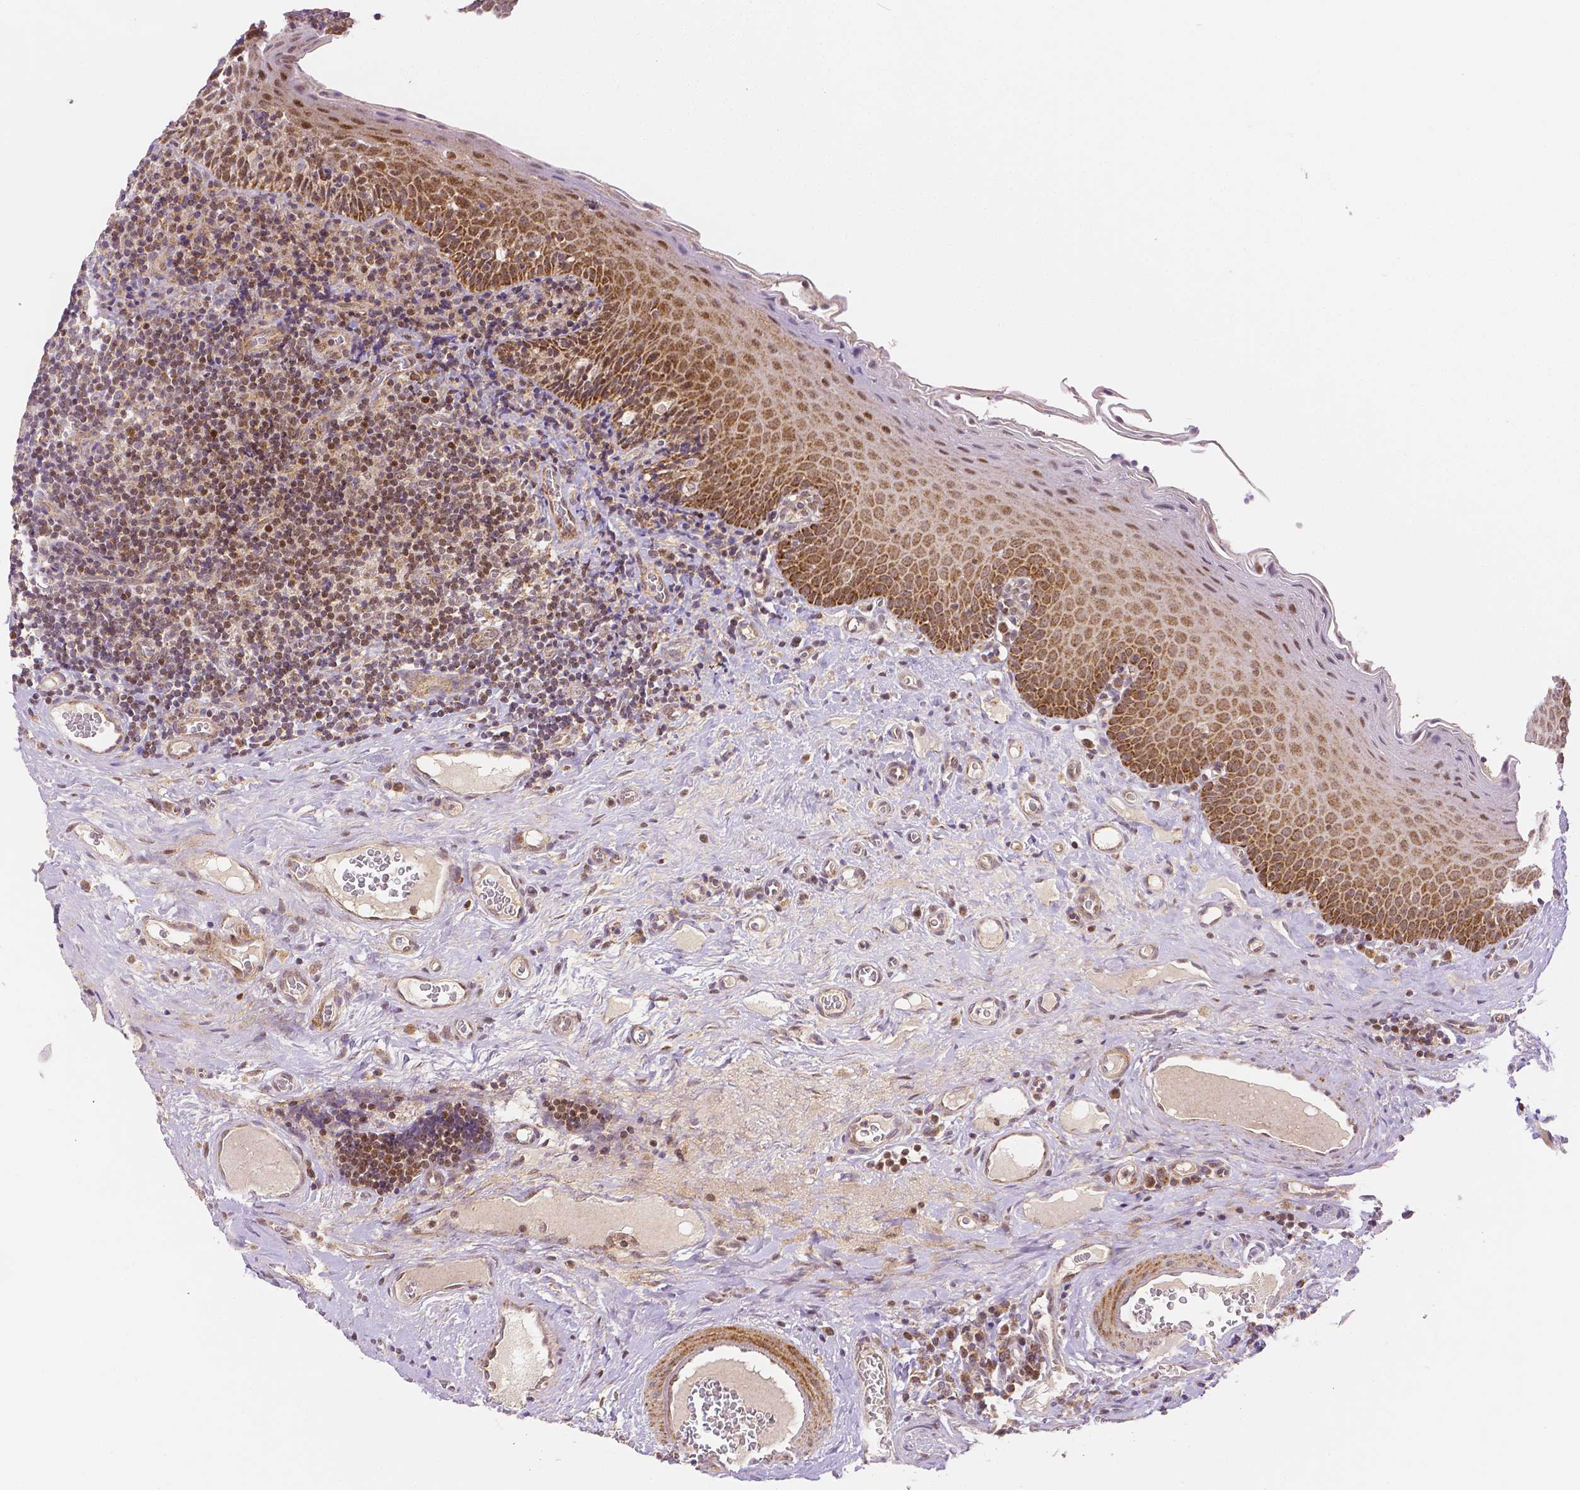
{"staining": {"intensity": "moderate", "quantity": "25%-75%", "location": "cytoplasmic/membranous,nuclear"}, "tissue": "tonsil", "cell_type": "Germinal center cells", "image_type": "normal", "snomed": [{"axis": "morphology", "description": "Normal tissue, NOS"}, {"axis": "morphology", "description": "Inflammation, NOS"}, {"axis": "topography", "description": "Tonsil"}], "caption": "Germinal center cells reveal moderate cytoplasmic/membranous,nuclear positivity in about 25%-75% of cells in normal tonsil.", "gene": "RHOT1", "patient": {"sex": "female", "age": 31}}